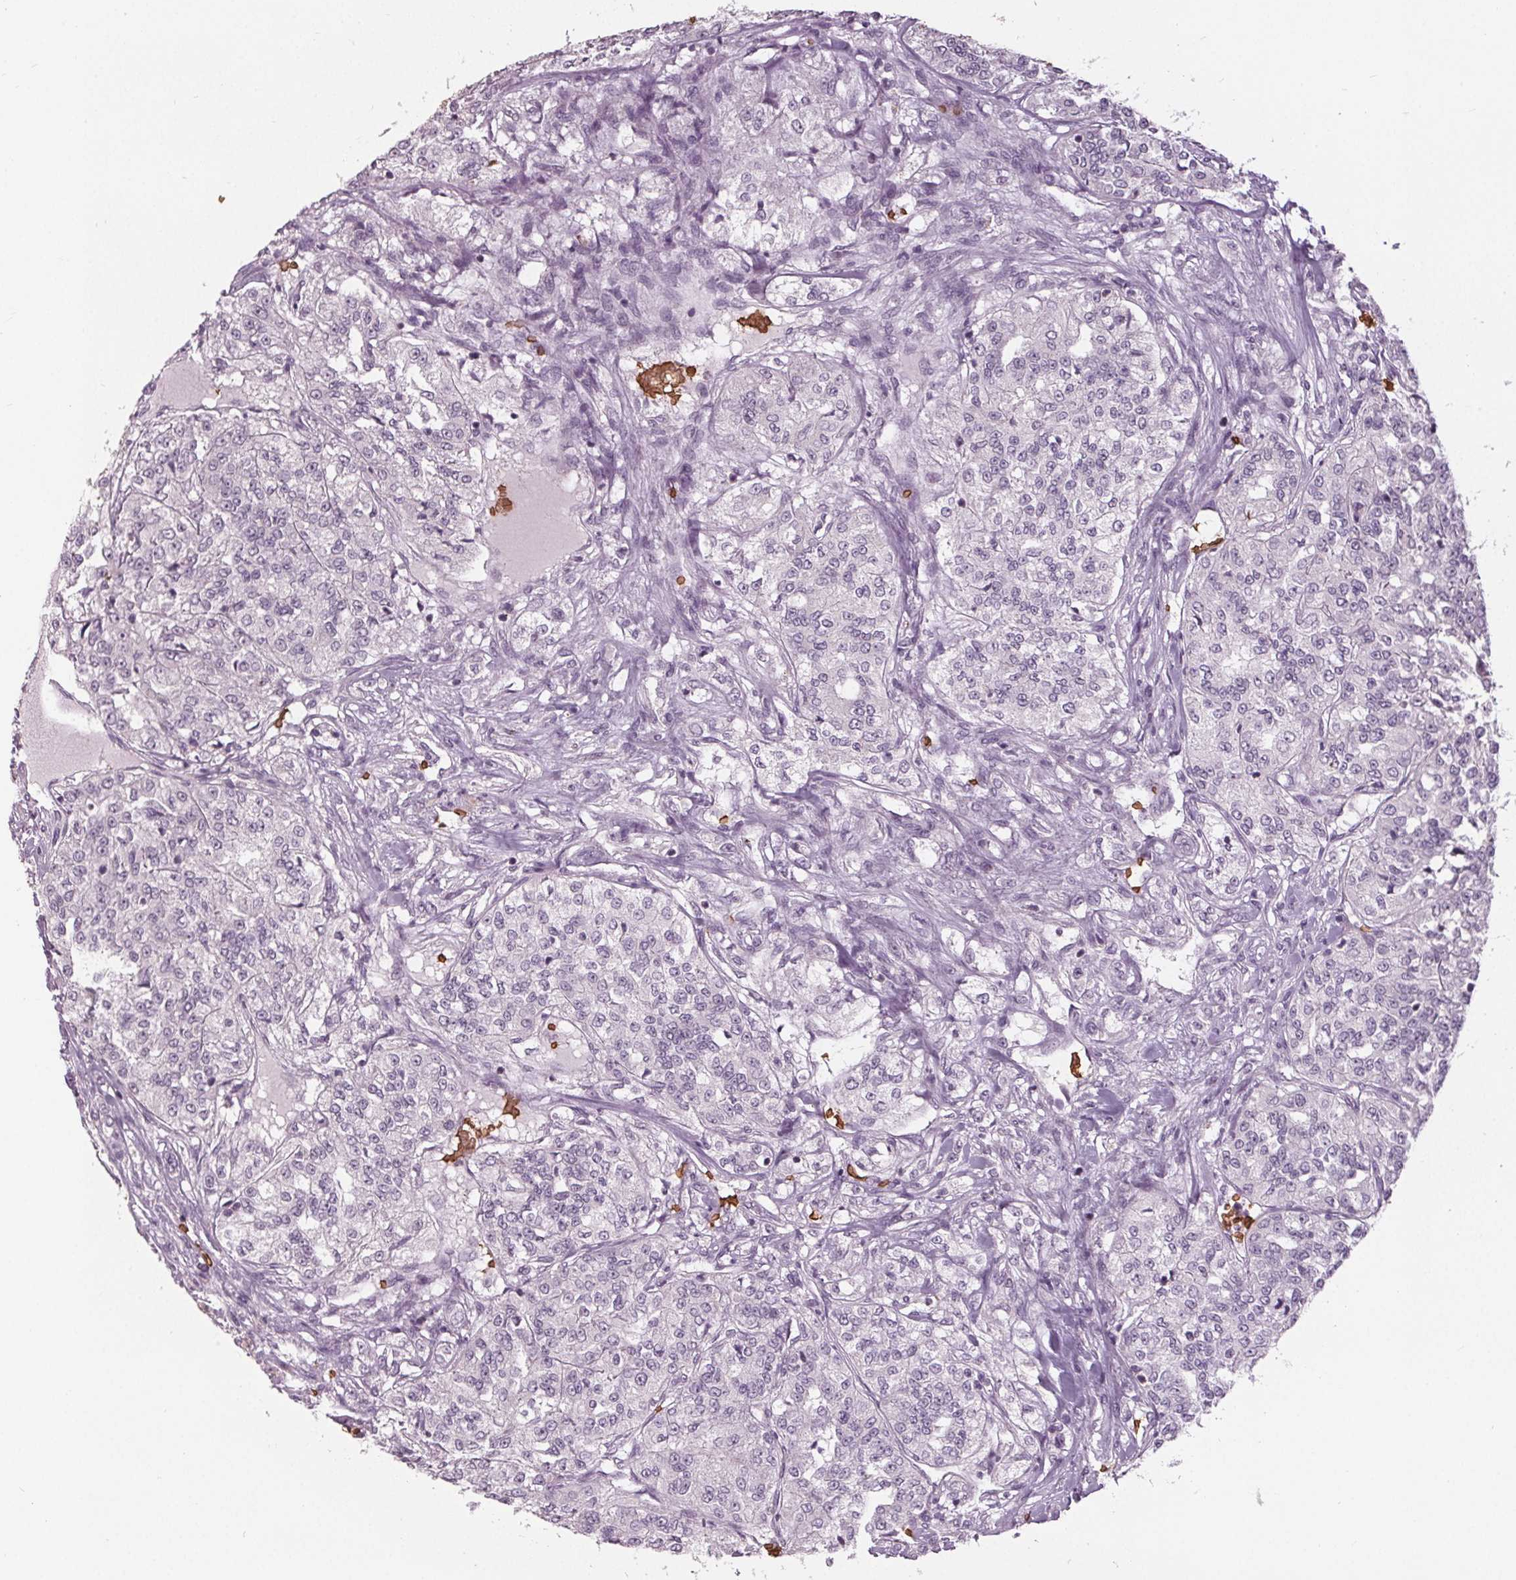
{"staining": {"intensity": "negative", "quantity": "none", "location": "none"}, "tissue": "renal cancer", "cell_type": "Tumor cells", "image_type": "cancer", "snomed": [{"axis": "morphology", "description": "Adenocarcinoma, NOS"}, {"axis": "topography", "description": "Kidney"}], "caption": "There is no significant positivity in tumor cells of adenocarcinoma (renal). (Brightfield microscopy of DAB (3,3'-diaminobenzidine) immunohistochemistry at high magnification).", "gene": "SLC4A1", "patient": {"sex": "female", "age": 63}}